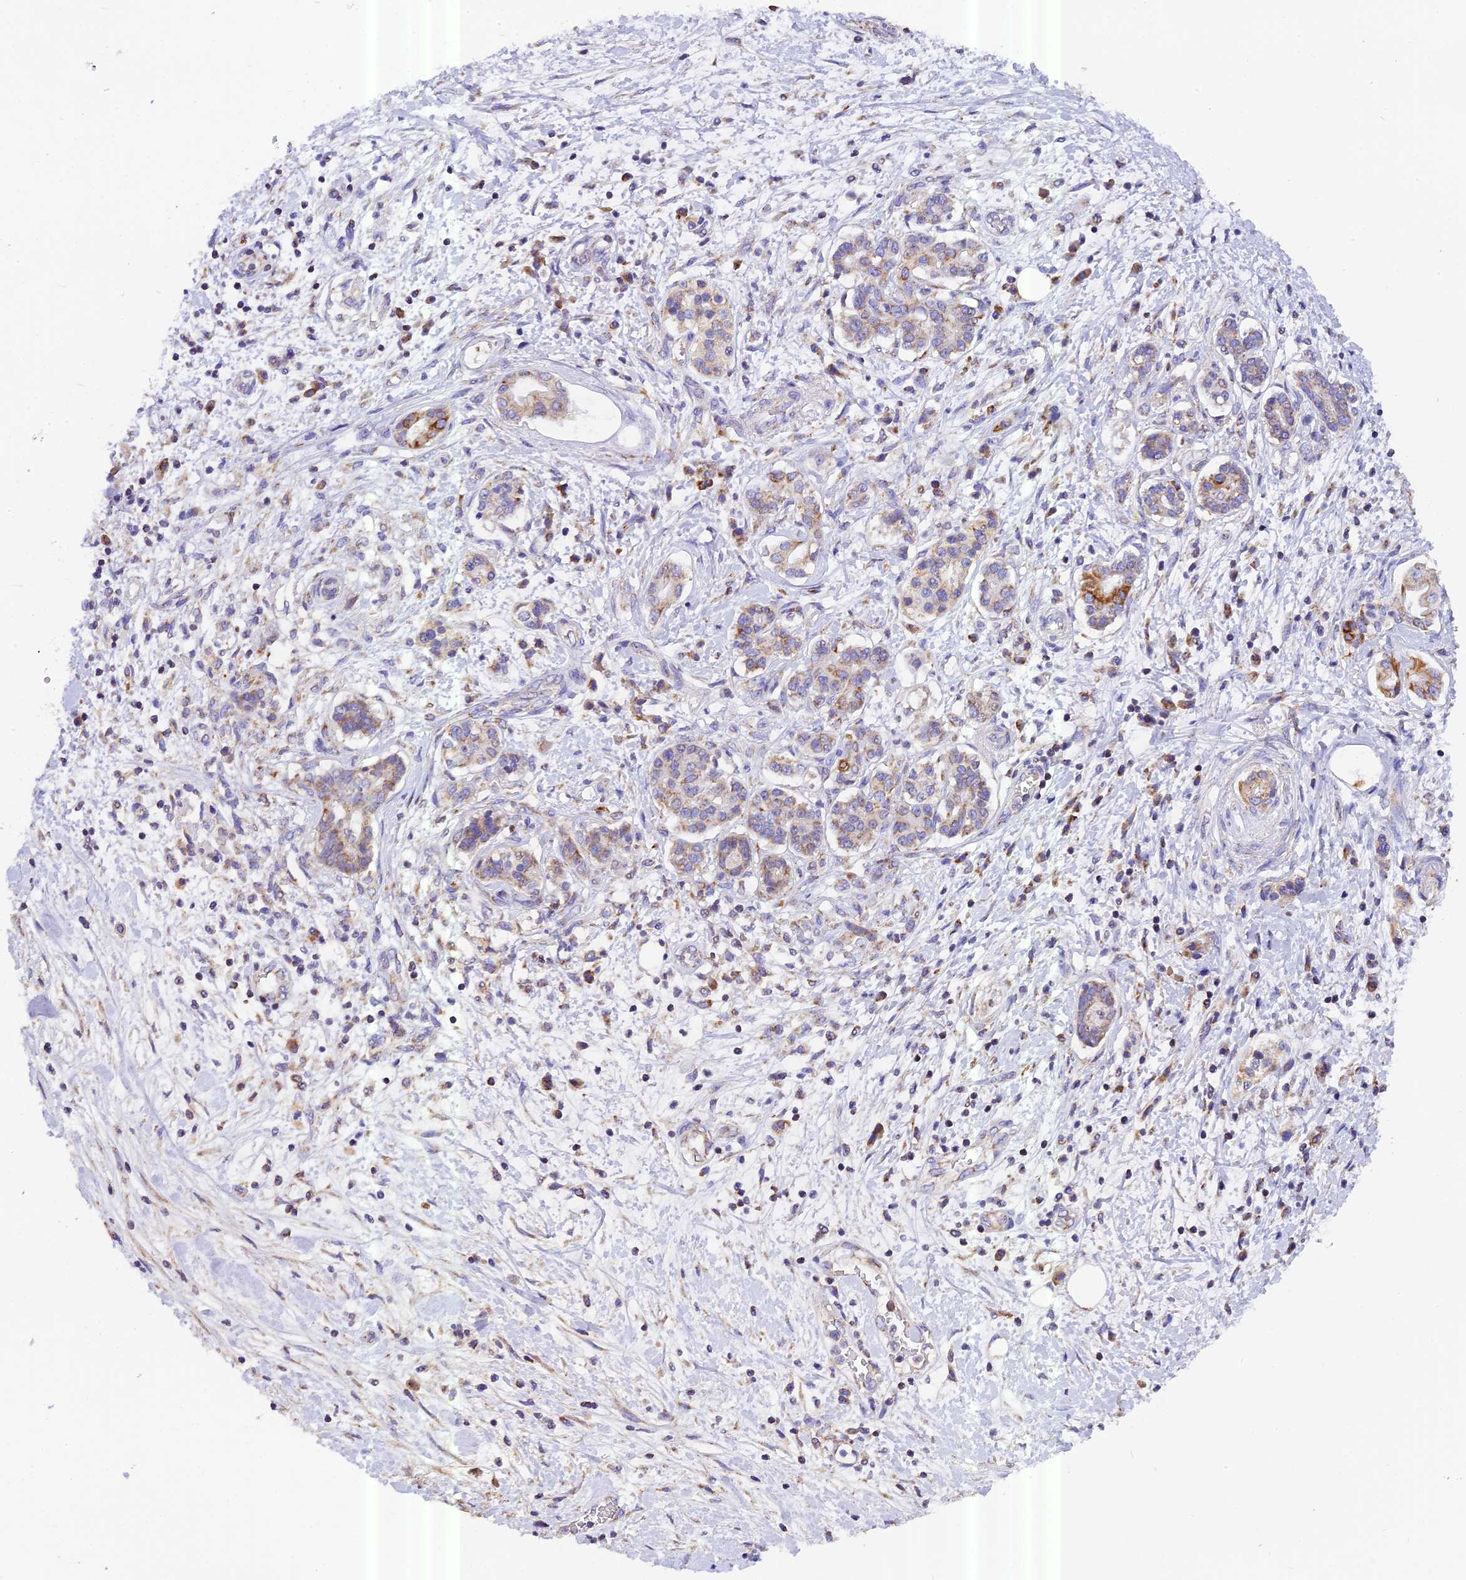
{"staining": {"intensity": "moderate", "quantity": "<25%", "location": "cytoplasmic/membranous"}, "tissue": "pancreatic cancer", "cell_type": "Tumor cells", "image_type": "cancer", "snomed": [{"axis": "morphology", "description": "Adenocarcinoma, NOS"}, {"axis": "topography", "description": "Pancreas"}], "caption": "Immunohistochemistry histopathology image of pancreatic adenocarcinoma stained for a protein (brown), which displays low levels of moderate cytoplasmic/membranous staining in about <25% of tumor cells.", "gene": "MGME1", "patient": {"sex": "female", "age": 73}}